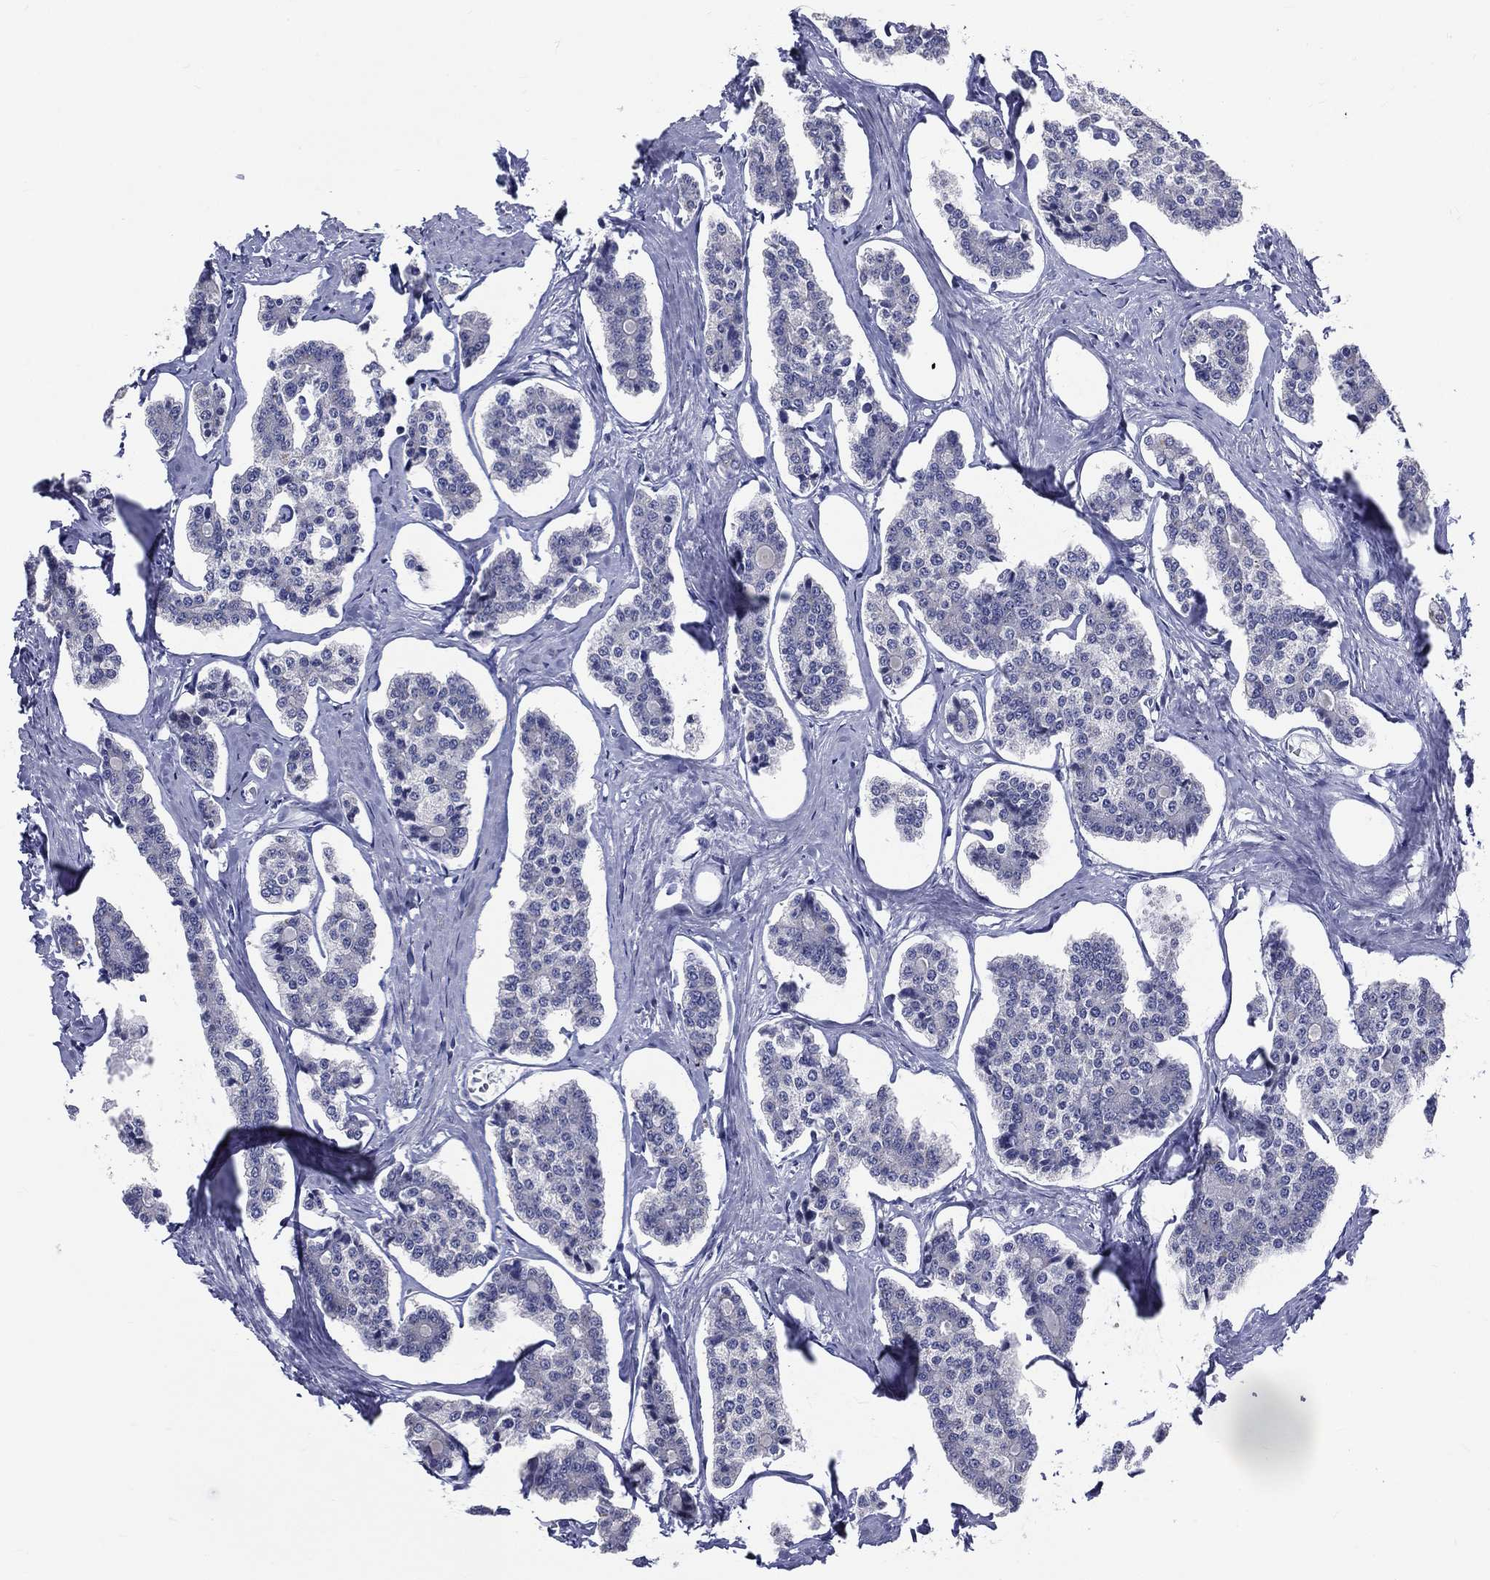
{"staining": {"intensity": "negative", "quantity": "none", "location": "none"}, "tissue": "carcinoid", "cell_type": "Tumor cells", "image_type": "cancer", "snomed": [{"axis": "morphology", "description": "Carcinoid, malignant, NOS"}, {"axis": "topography", "description": "Small intestine"}], "caption": "There is no significant staining in tumor cells of carcinoid (malignant).", "gene": "DPYS", "patient": {"sex": "female", "age": 65}}